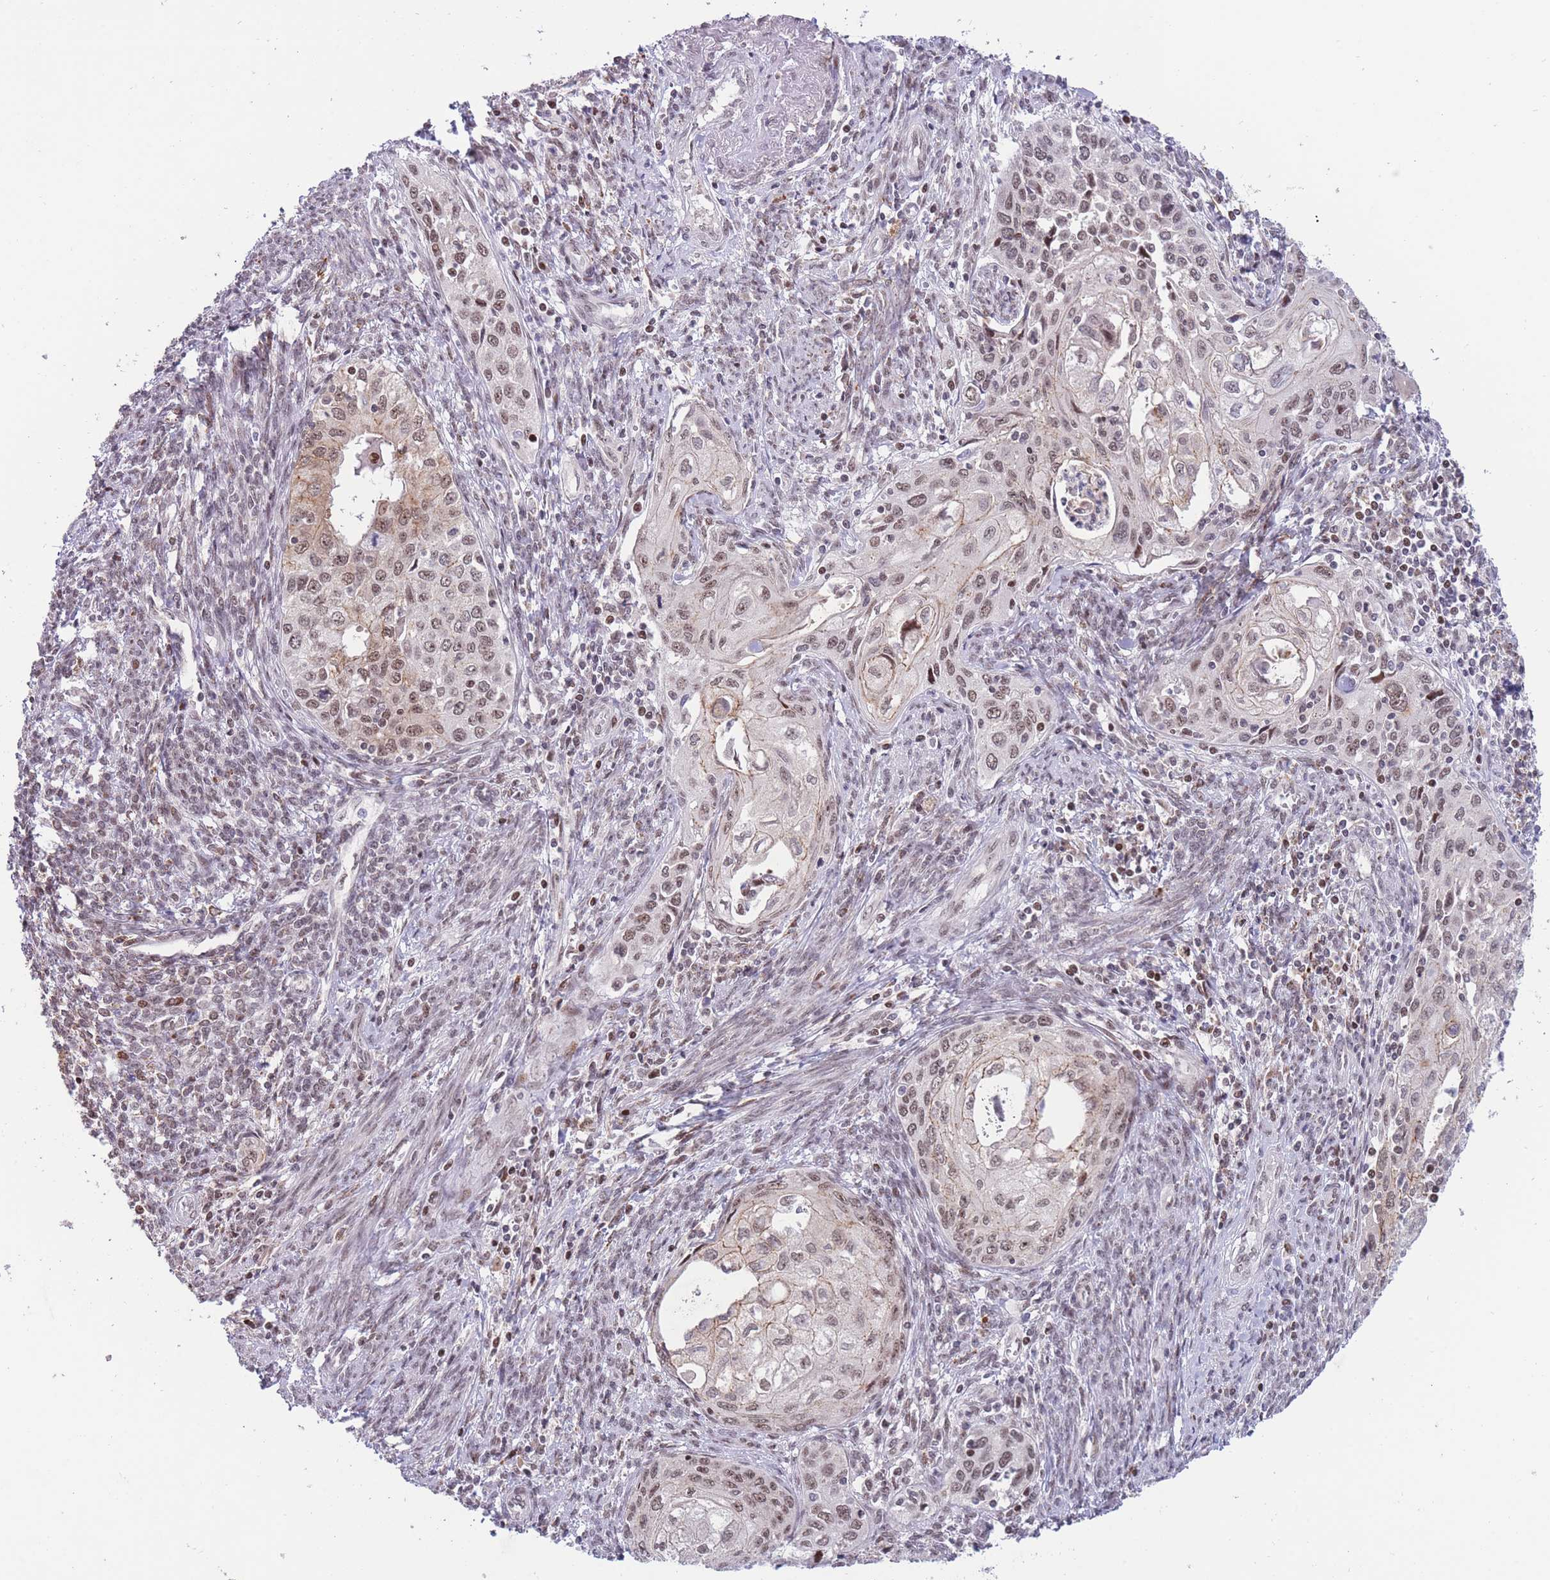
{"staining": {"intensity": "moderate", "quantity": "25%-75%", "location": "nuclear"}, "tissue": "cervical cancer", "cell_type": "Tumor cells", "image_type": "cancer", "snomed": [{"axis": "morphology", "description": "Squamous cell carcinoma, NOS"}, {"axis": "topography", "description": "Cervix"}], "caption": "Cervical squamous cell carcinoma was stained to show a protein in brown. There is medium levels of moderate nuclear positivity in about 25%-75% of tumor cells.", "gene": "TARBP2", "patient": {"sex": "female", "age": 67}}